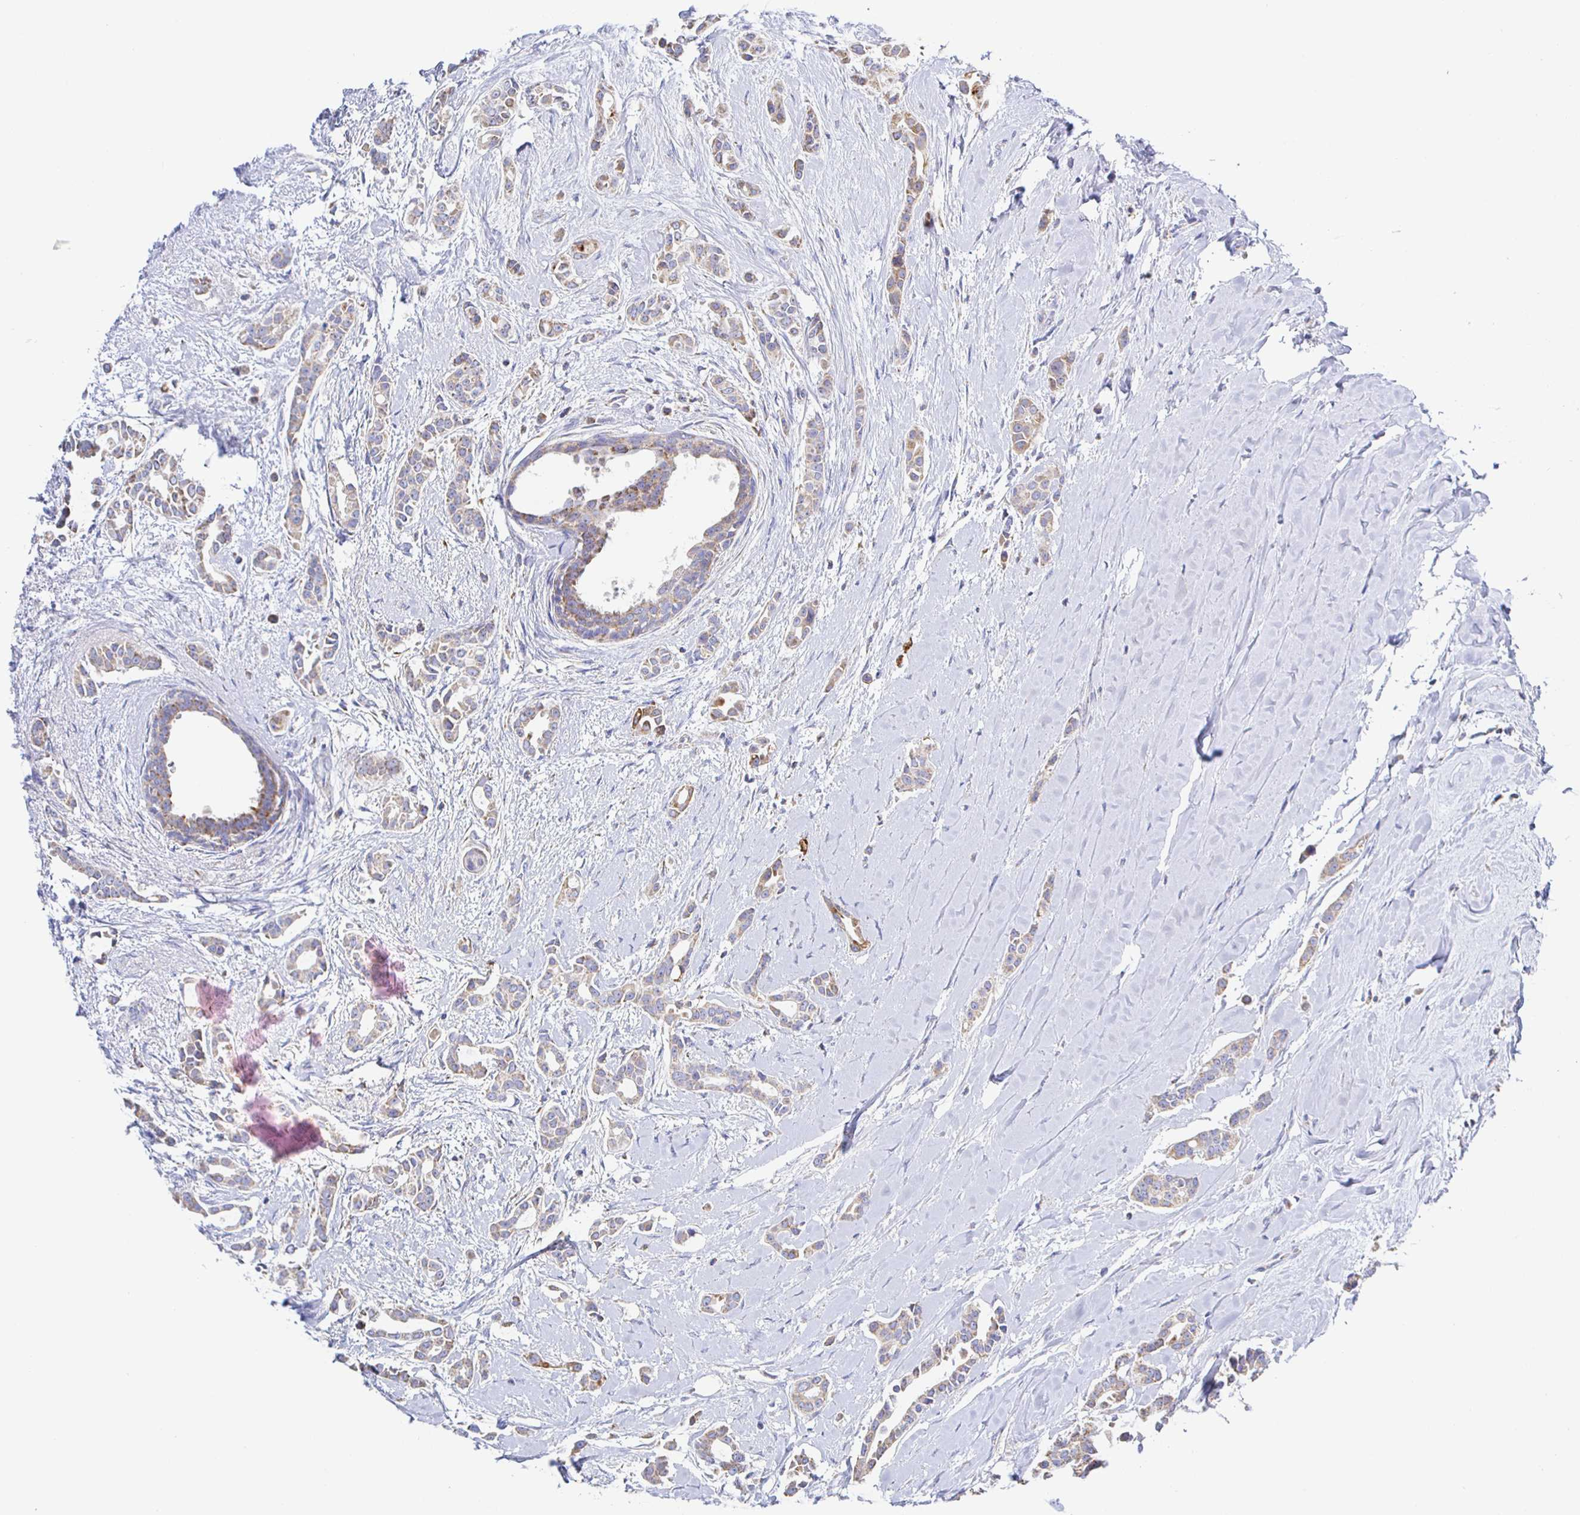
{"staining": {"intensity": "weak", "quantity": ">75%", "location": "cytoplasmic/membranous"}, "tissue": "breast cancer", "cell_type": "Tumor cells", "image_type": "cancer", "snomed": [{"axis": "morphology", "description": "Duct carcinoma"}, {"axis": "topography", "description": "Breast"}], "caption": "A brown stain shows weak cytoplasmic/membranous positivity of a protein in breast cancer tumor cells.", "gene": "SYNGR4", "patient": {"sex": "female", "age": 64}}